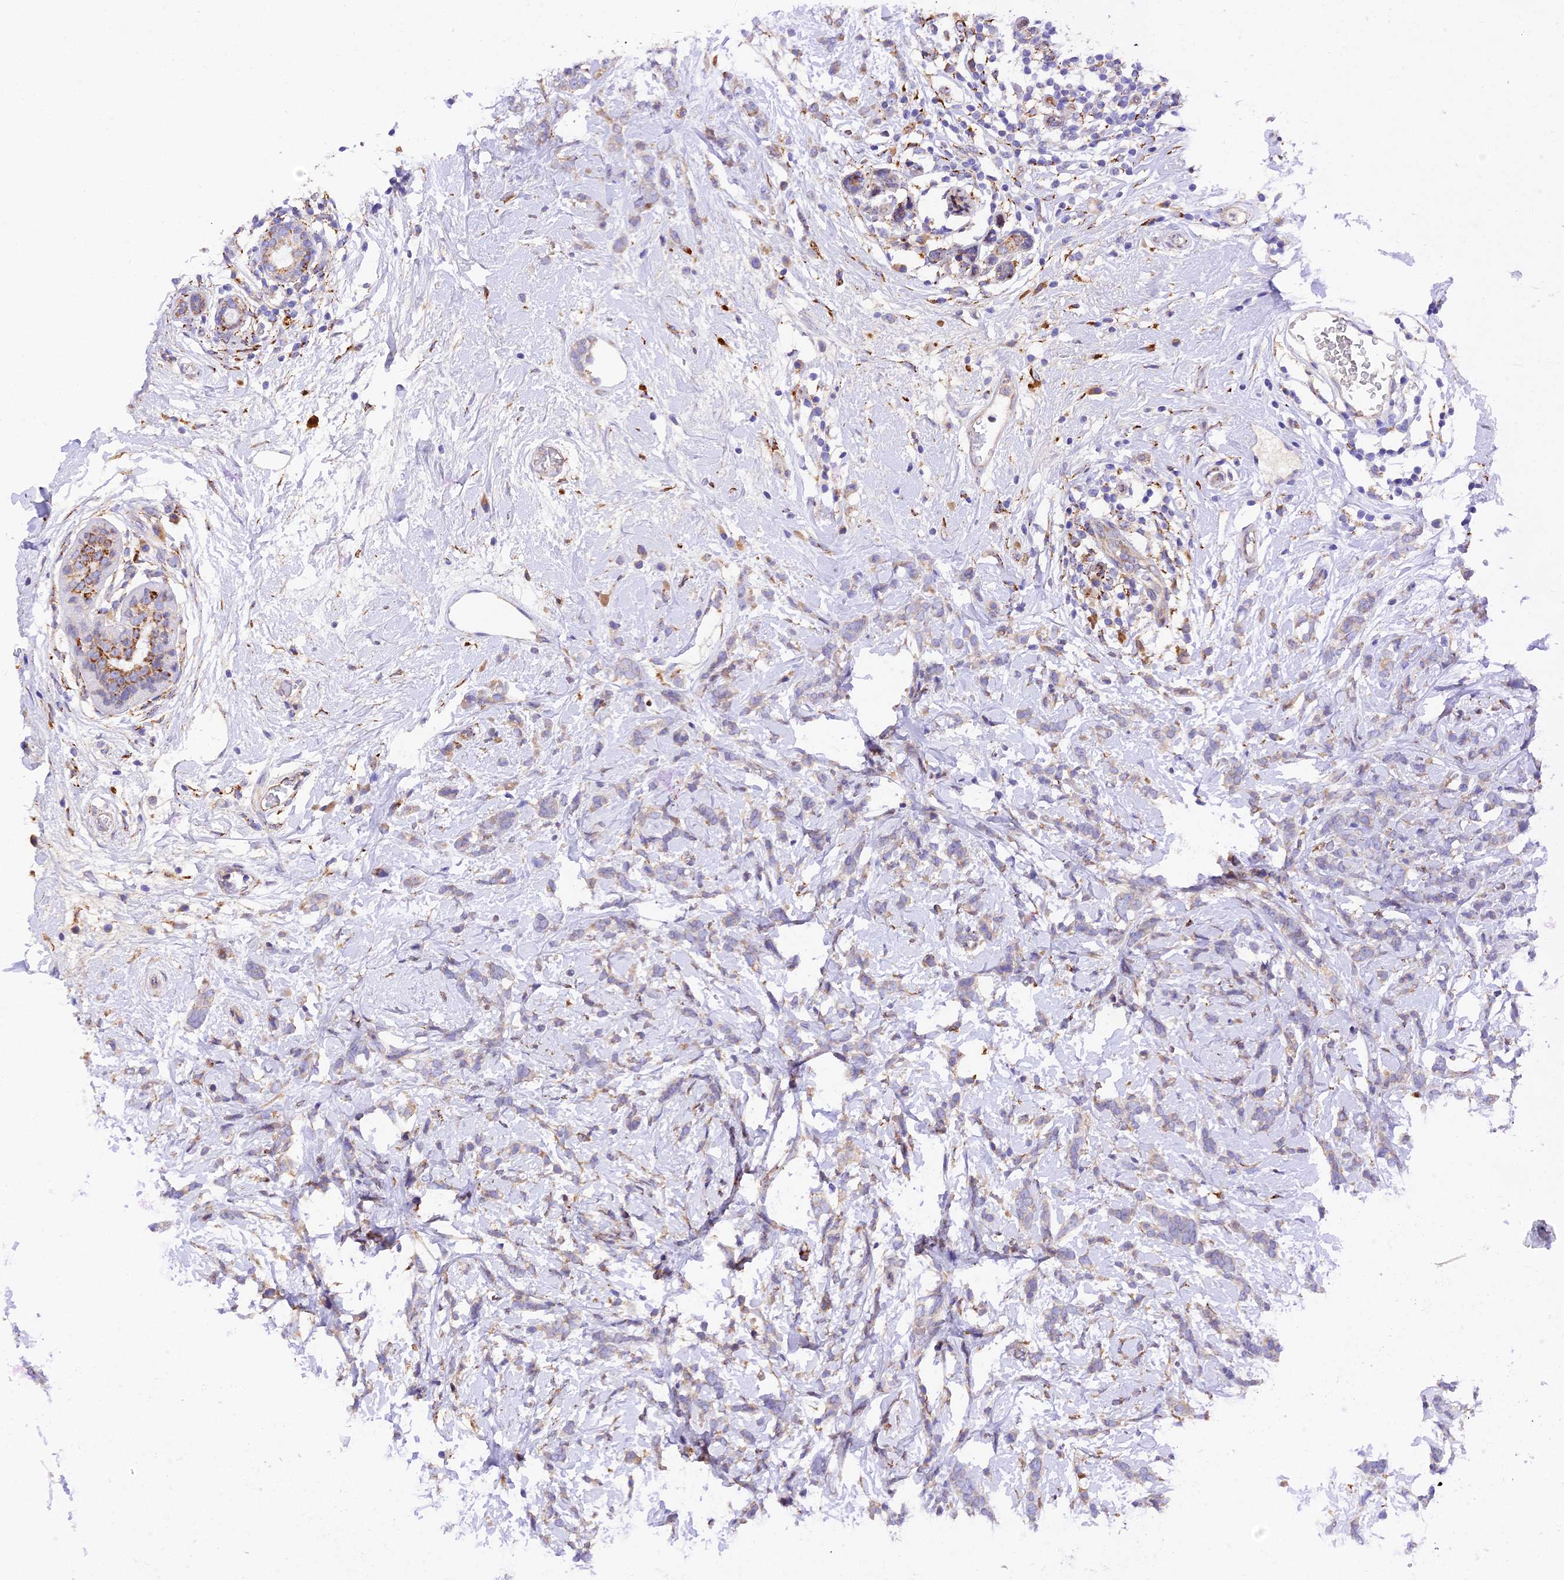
{"staining": {"intensity": "weak", "quantity": "<25%", "location": "cytoplasmic/membranous"}, "tissue": "breast cancer", "cell_type": "Tumor cells", "image_type": "cancer", "snomed": [{"axis": "morphology", "description": "Lobular carcinoma"}, {"axis": "topography", "description": "Breast"}], "caption": "The histopathology image displays no staining of tumor cells in breast cancer (lobular carcinoma).", "gene": "VKORC1", "patient": {"sex": "female", "age": 58}}